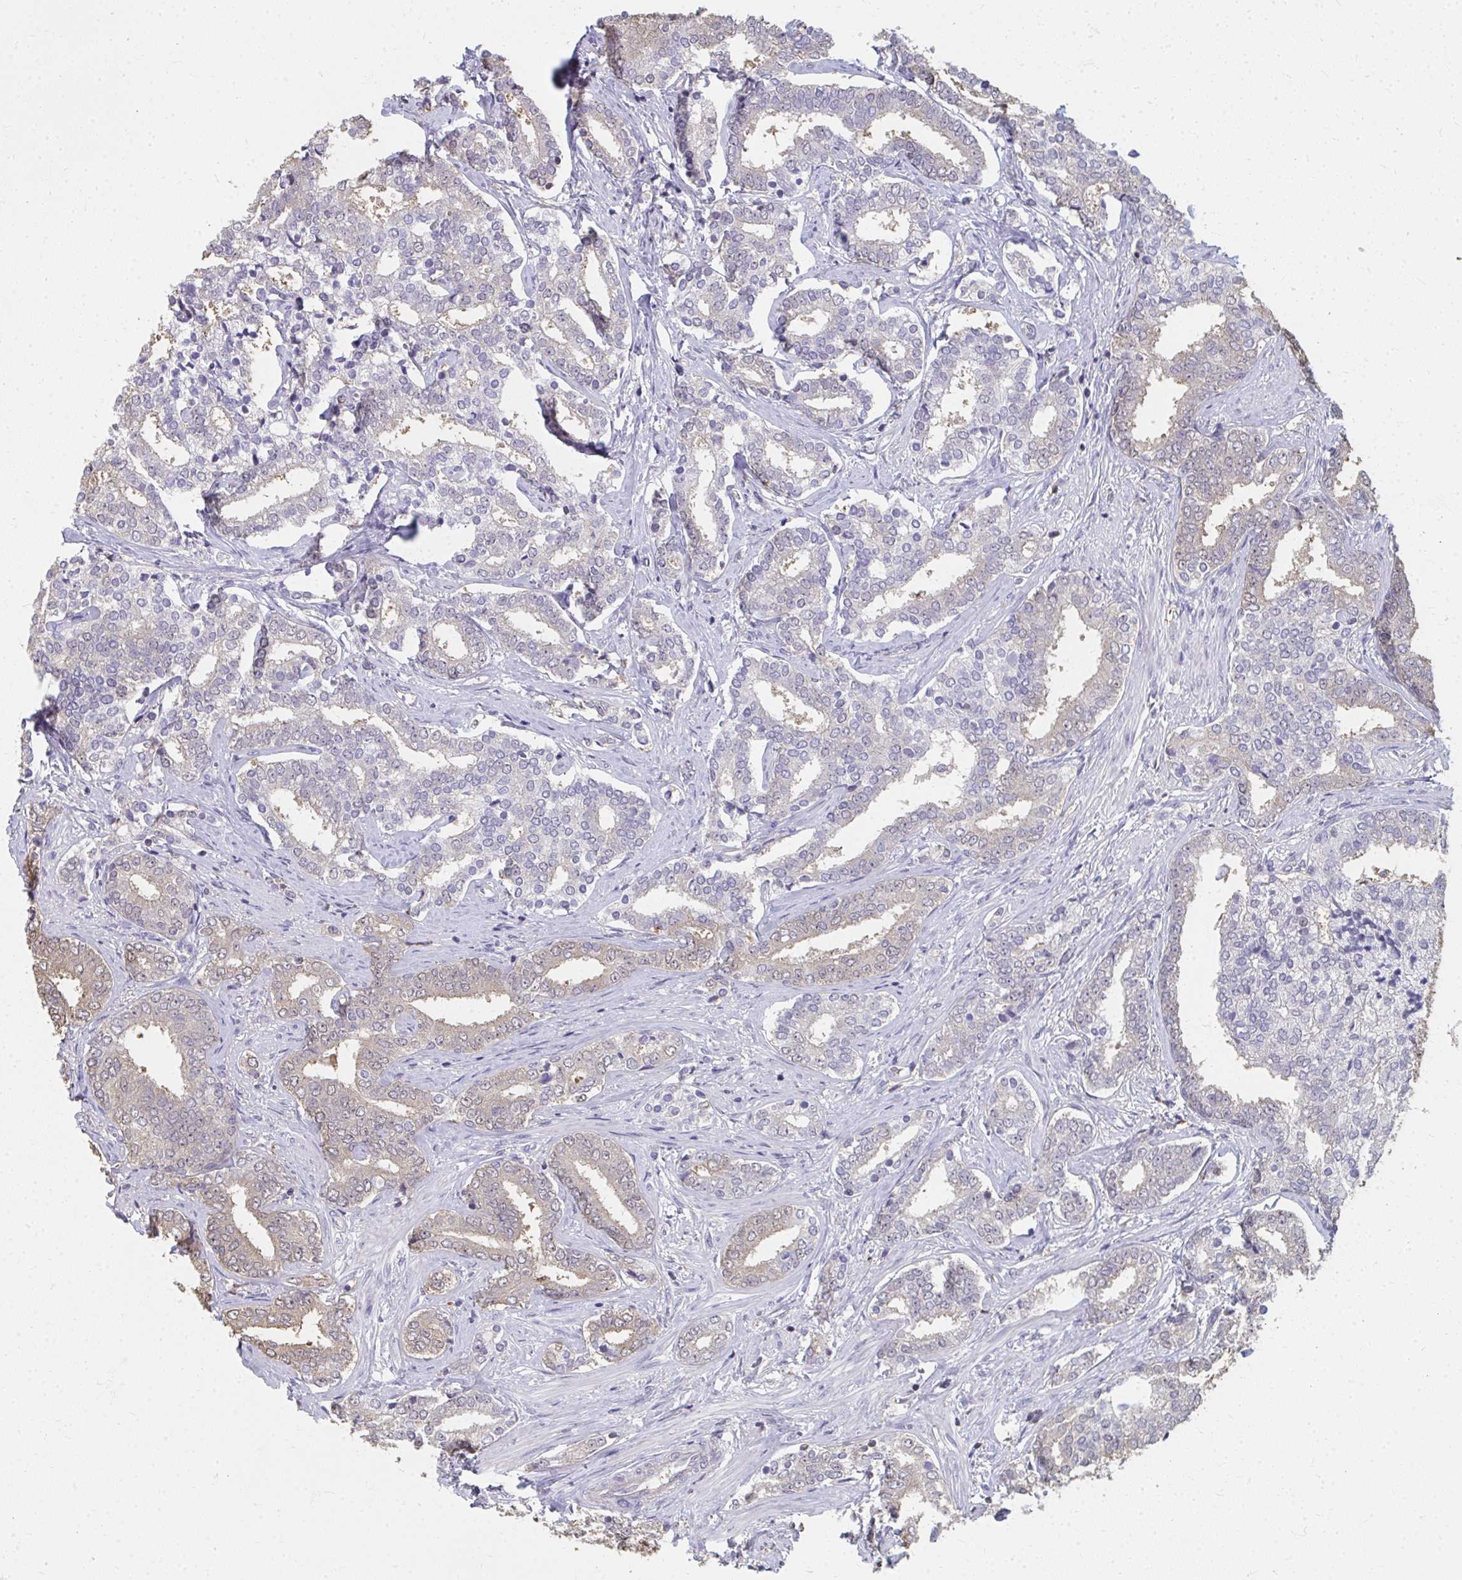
{"staining": {"intensity": "weak", "quantity": "<25%", "location": "cytoplasmic/membranous"}, "tissue": "prostate cancer", "cell_type": "Tumor cells", "image_type": "cancer", "snomed": [{"axis": "morphology", "description": "Adenocarcinoma, High grade"}, {"axis": "topography", "description": "Prostate"}], "caption": "Tumor cells are negative for protein expression in human high-grade adenocarcinoma (prostate).", "gene": "RABGAP1L", "patient": {"sex": "male", "age": 72}}